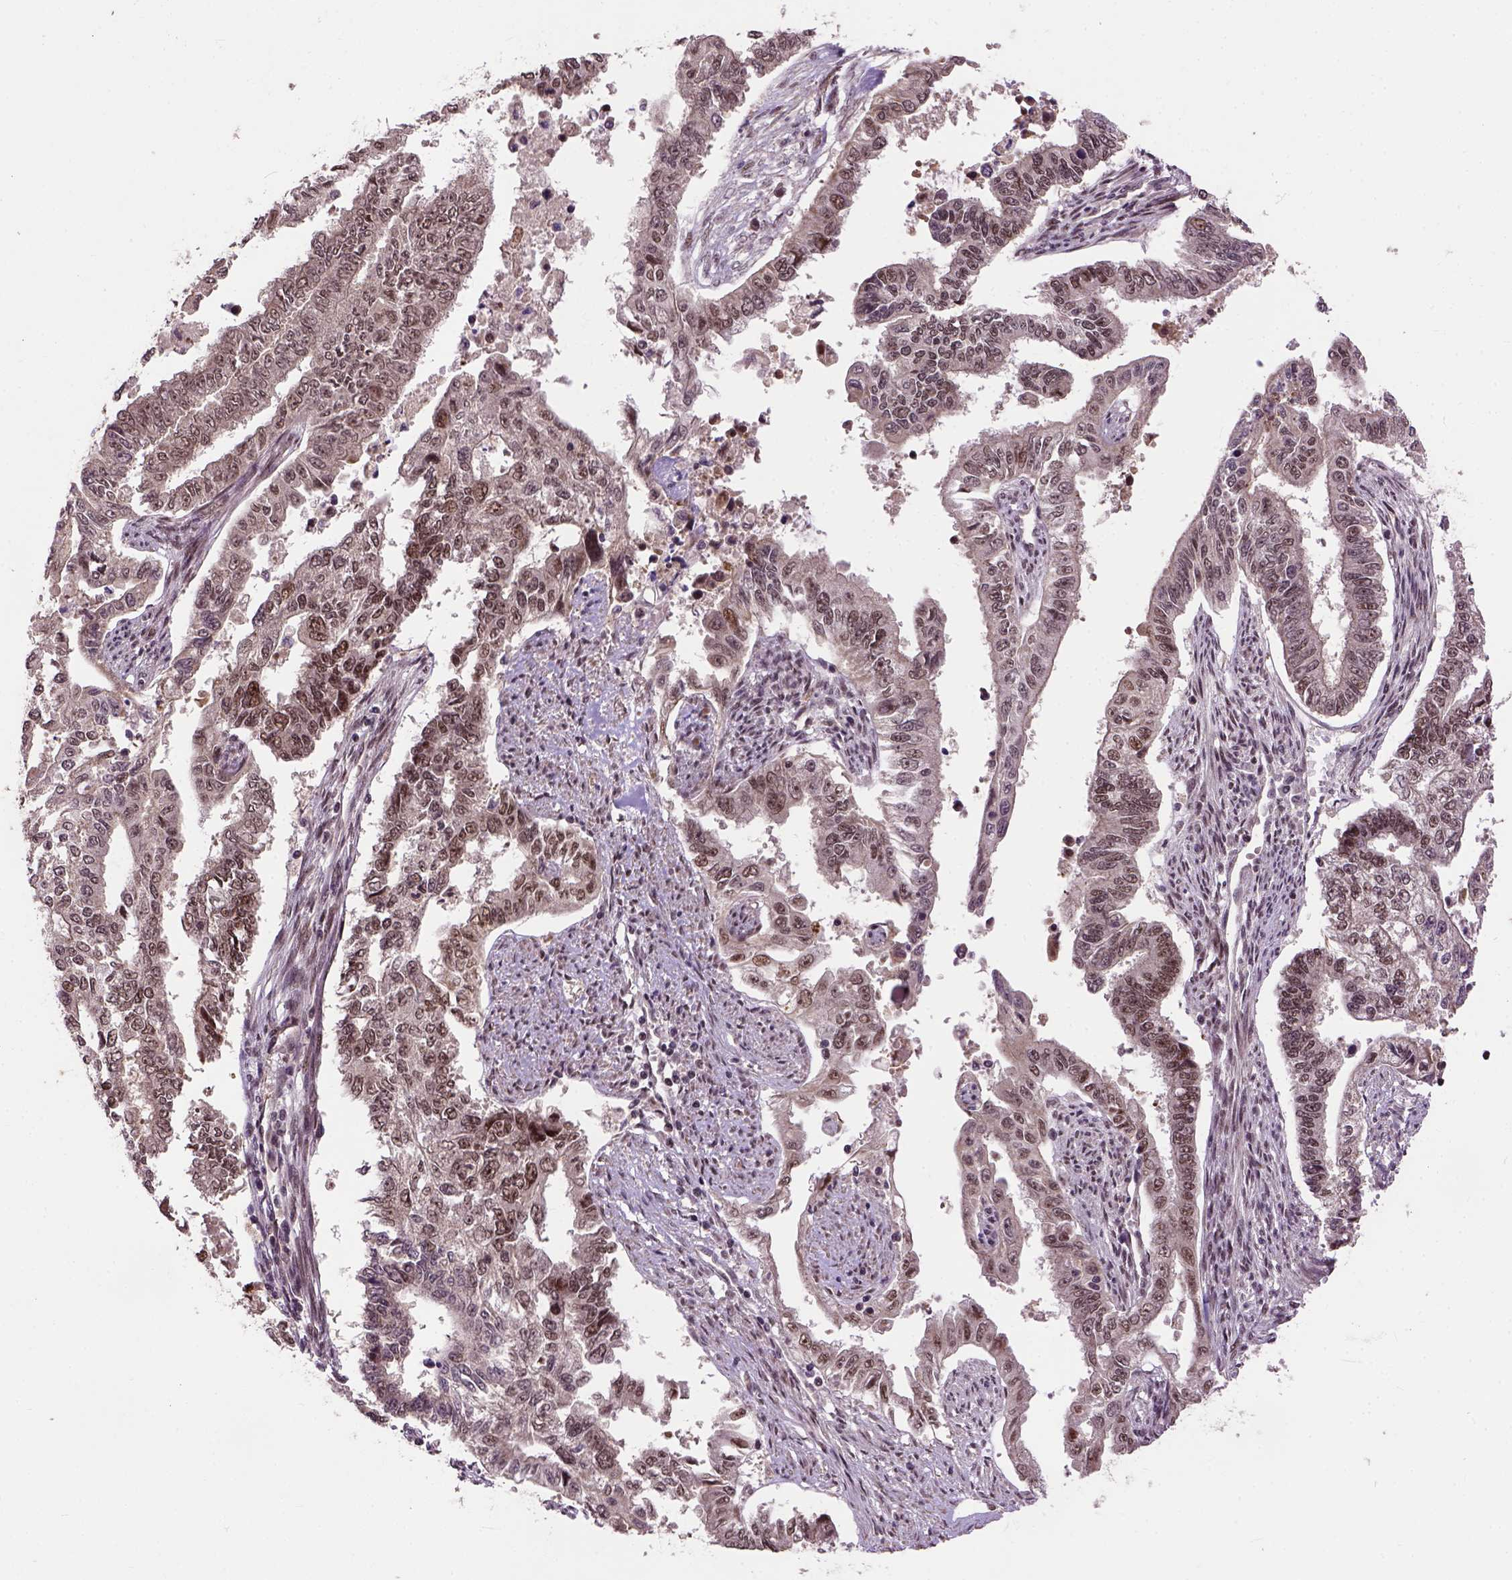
{"staining": {"intensity": "moderate", "quantity": "25%-75%", "location": "nuclear"}, "tissue": "endometrial cancer", "cell_type": "Tumor cells", "image_type": "cancer", "snomed": [{"axis": "morphology", "description": "Adenocarcinoma, NOS"}, {"axis": "topography", "description": "Uterus"}], "caption": "Immunohistochemical staining of human endometrial adenocarcinoma demonstrates medium levels of moderate nuclear staining in about 25%-75% of tumor cells.", "gene": "ZNF630", "patient": {"sex": "female", "age": 59}}